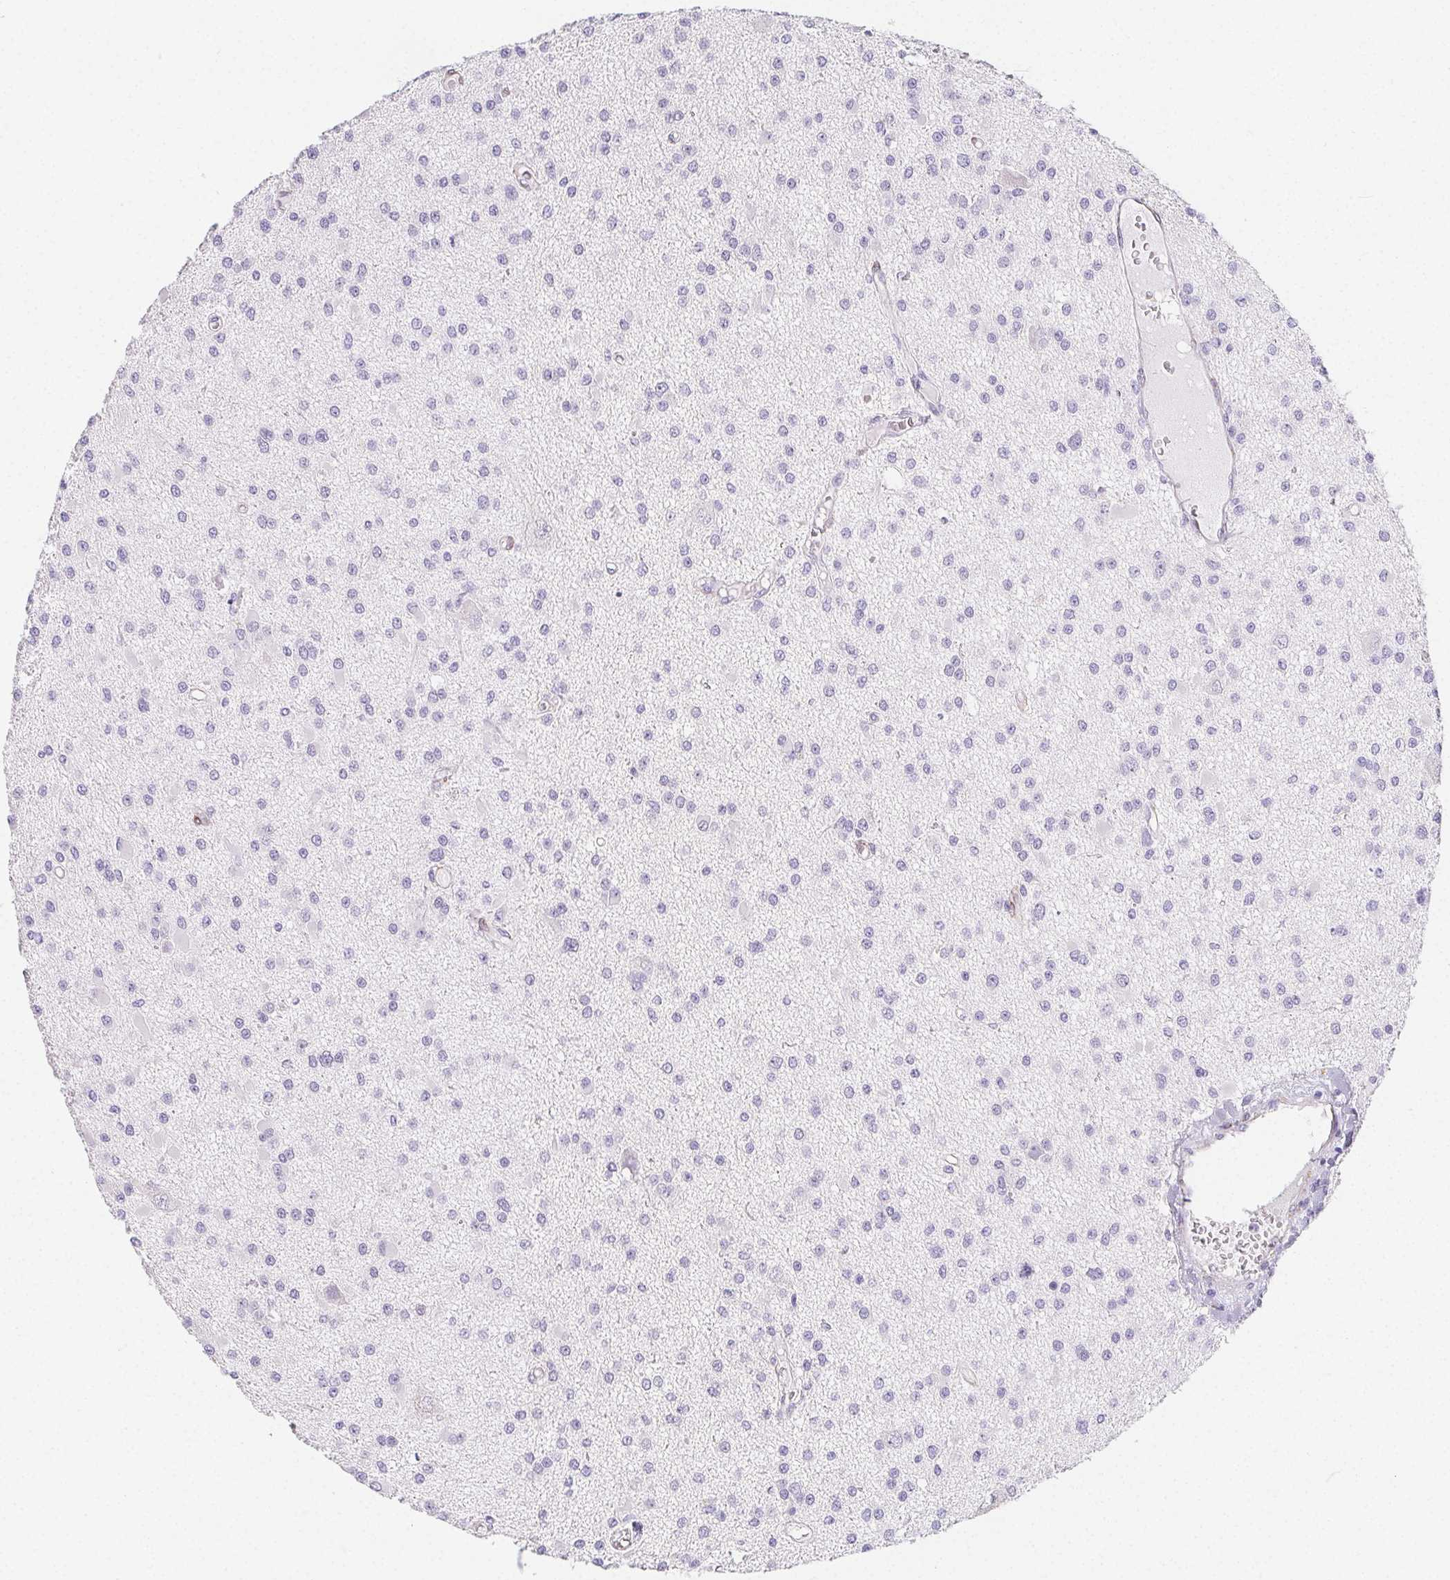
{"staining": {"intensity": "negative", "quantity": "none", "location": "none"}, "tissue": "glioma", "cell_type": "Tumor cells", "image_type": "cancer", "snomed": [{"axis": "morphology", "description": "Glioma, malignant, High grade"}, {"axis": "topography", "description": "Brain"}], "caption": "High magnification brightfield microscopy of malignant glioma (high-grade) stained with DAB (3,3'-diaminobenzidine) (brown) and counterstained with hematoxylin (blue): tumor cells show no significant positivity.", "gene": "HRC", "patient": {"sex": "male", "age": 54}}